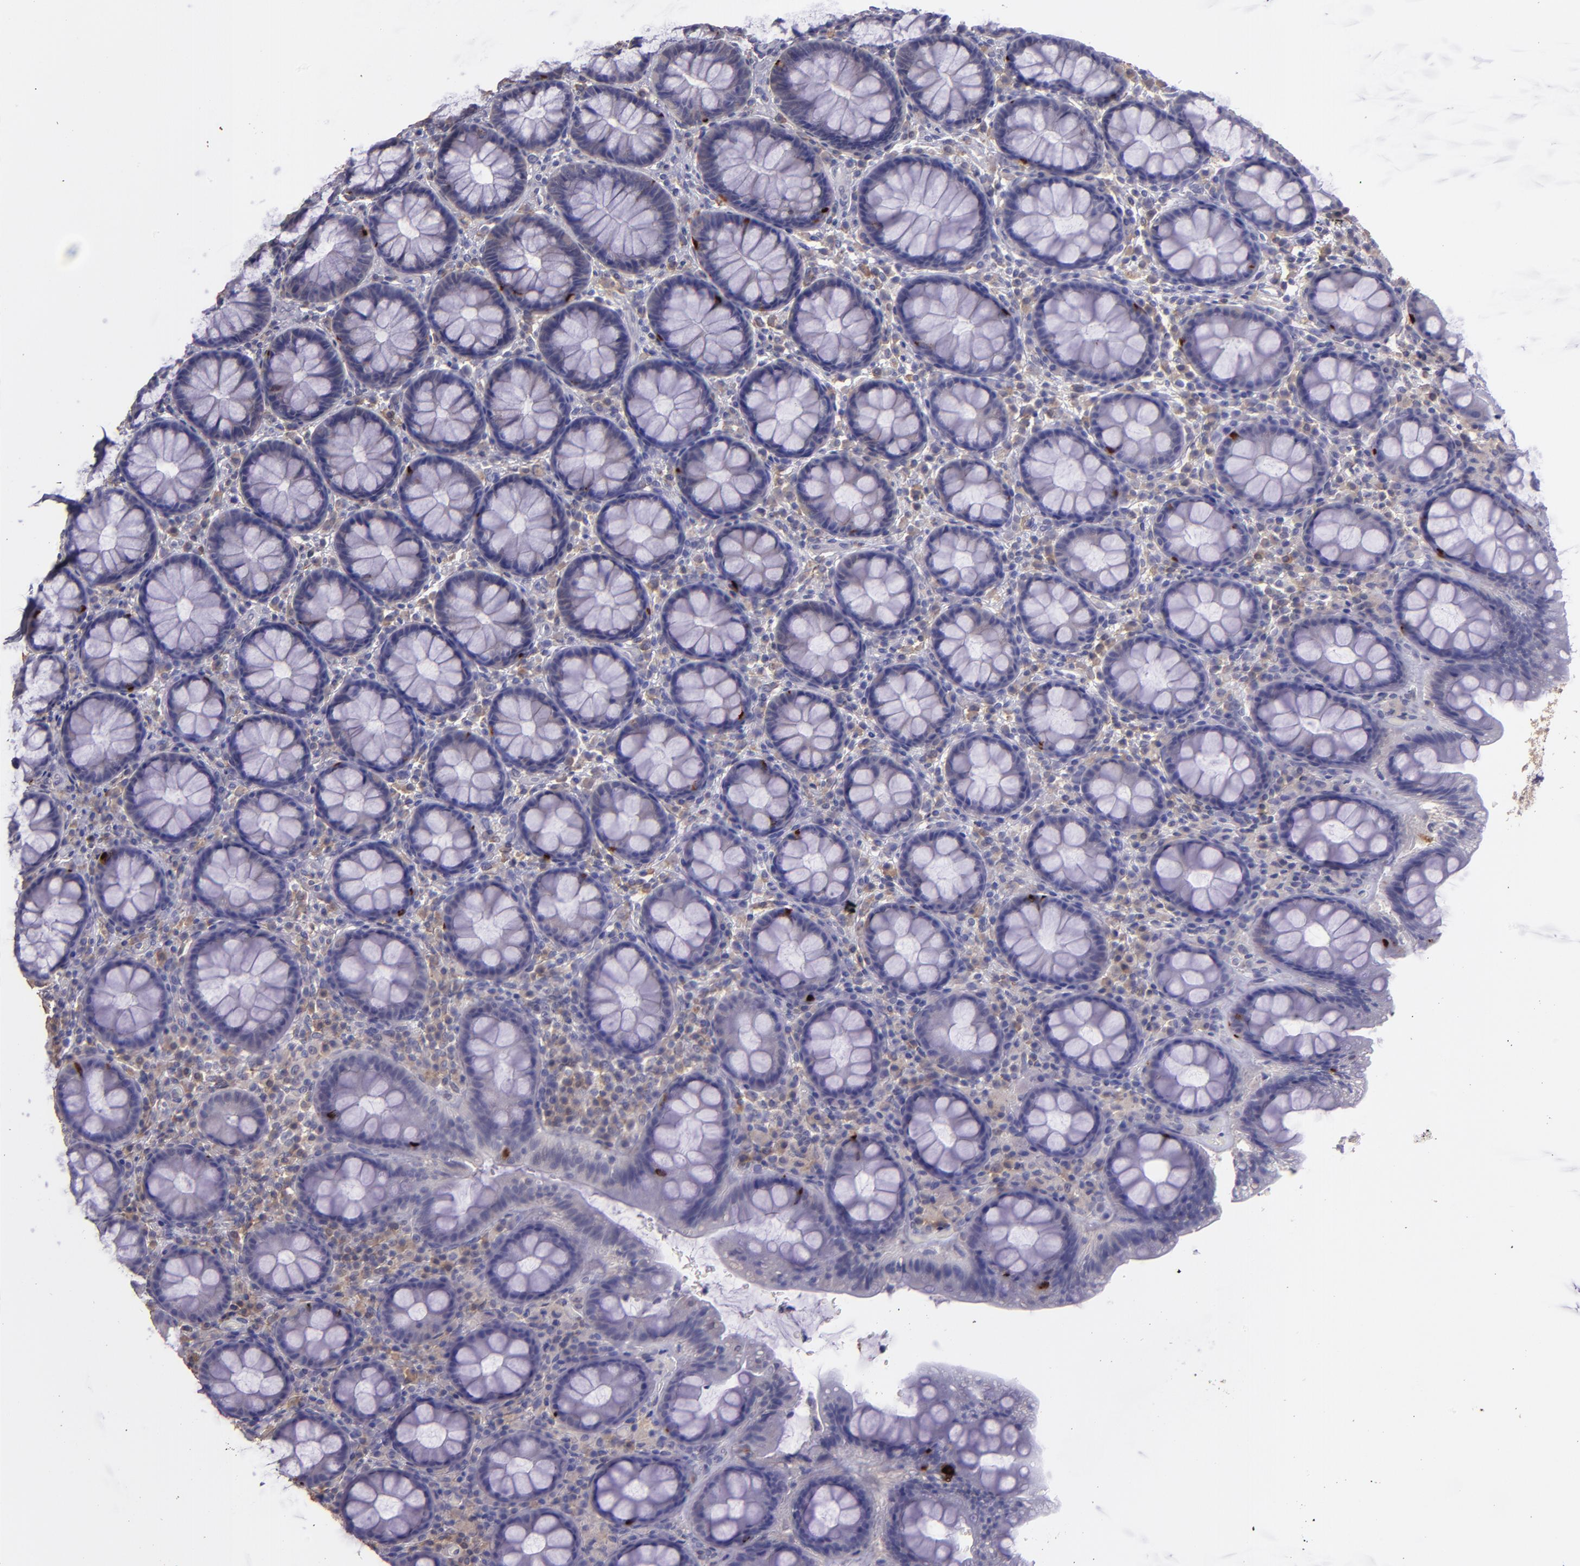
{"staining": {"intensity": "weak", "quantity": "<25%", "location": "cytoplasmic/membranous"}, "tissue": "rectum", "cell_type": "Glandular cells", "image_type": "normal", "snomed": [{"axis": "morphology", "description": "Normal tissue, NOS"}, {"axis": "topography", "description": "Rectum"}], "caption": "Protein analysis of normal rectum displays no significant staining in glandular cells.", "gene": "PAPPA", "patient": {"sex": "male", "age": 92}}